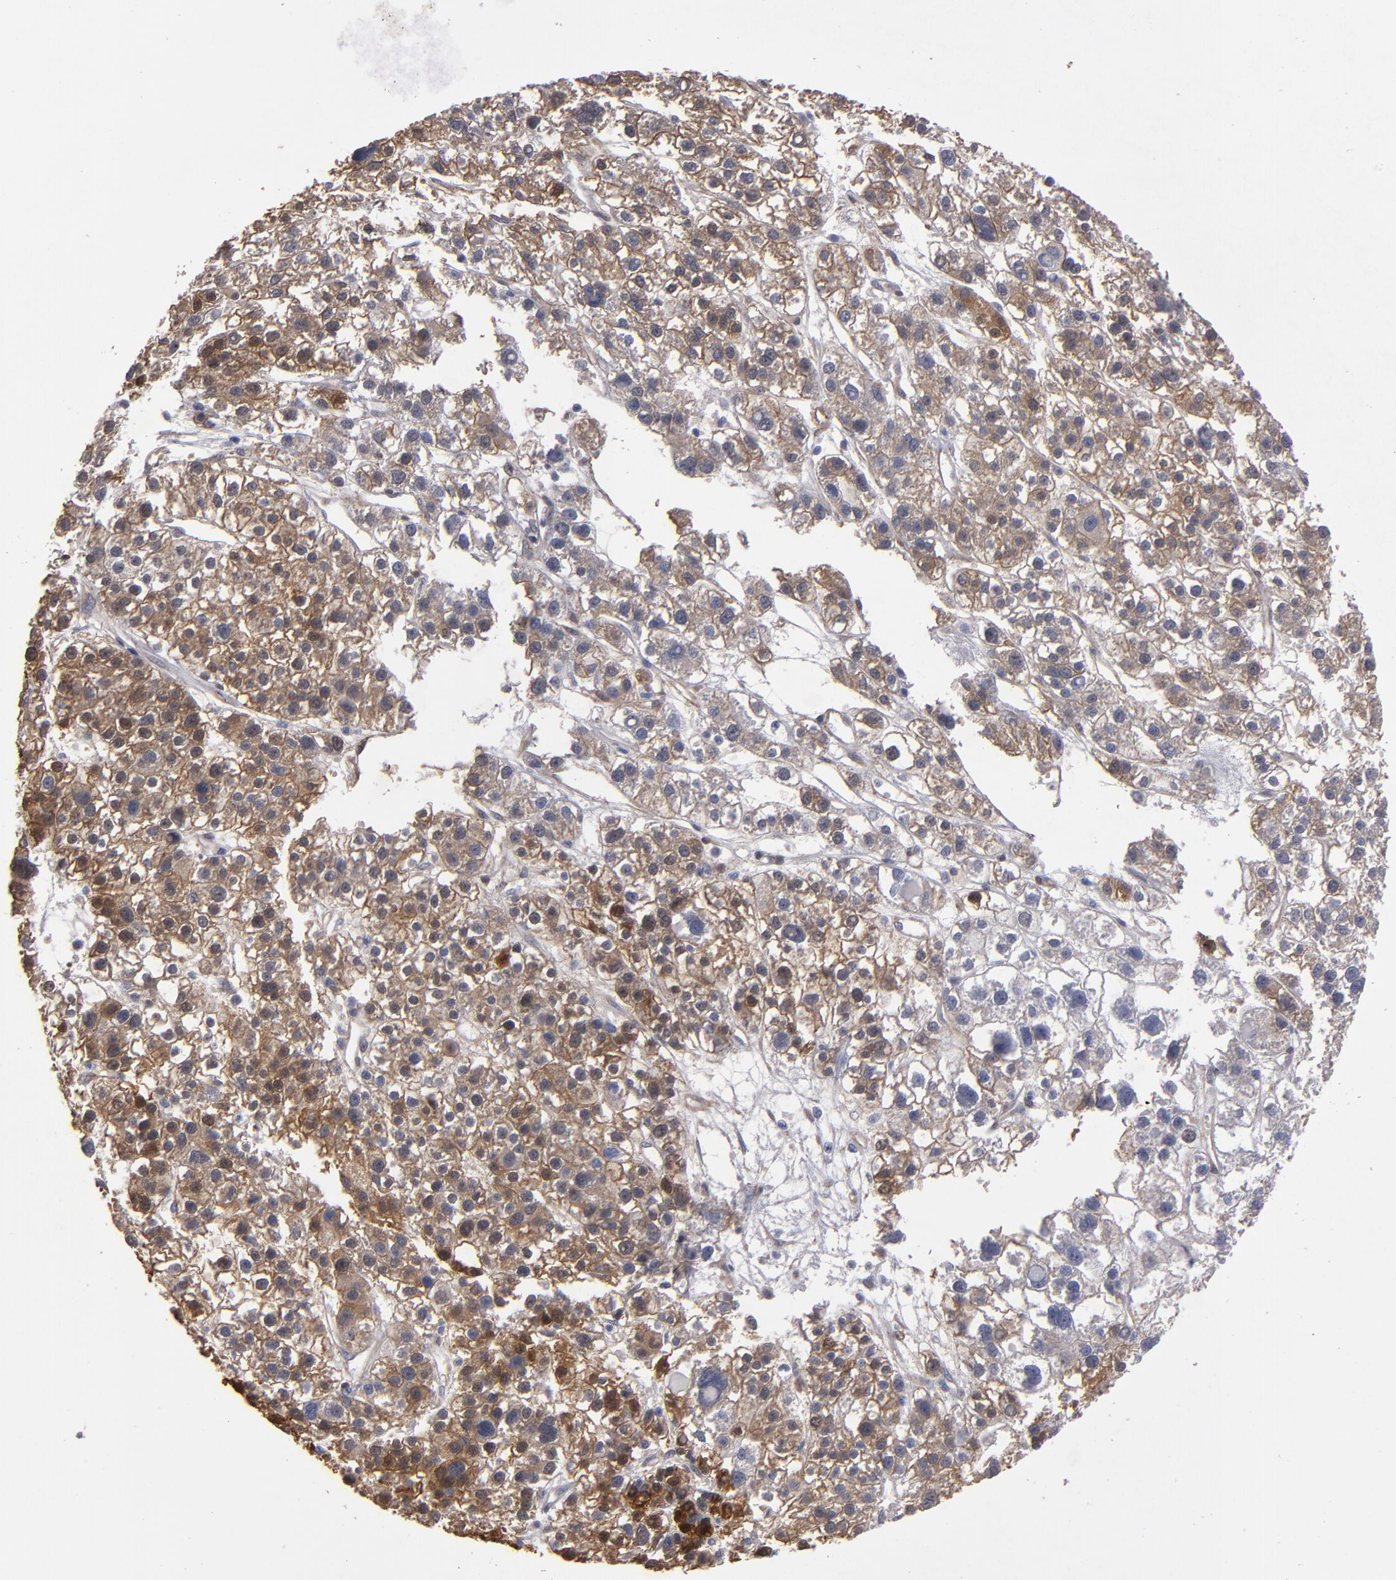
{"staining": {"intensity": "moderate", "quantity": ">75%", "location": "cytoplasmic/membranous,nuclear"}, "tissue": "liver cancer", "cell_type": "Tumor cells", "image_type": "cancer", "snomed": [{"axis": "morphology", "description": "Carcinoma, Hepatocellular, NOS"}, {"axis": "topography", "description": "Liver"}], "caption": "Immunohistochemical staining of human liver cancer reveals medium levels of moderate cytoplasmic/membranous and nuclear protein expression in about >75% of tumor cells.", "gene": "NDRG2", "patient": {"sex": "female", "age": 85}}